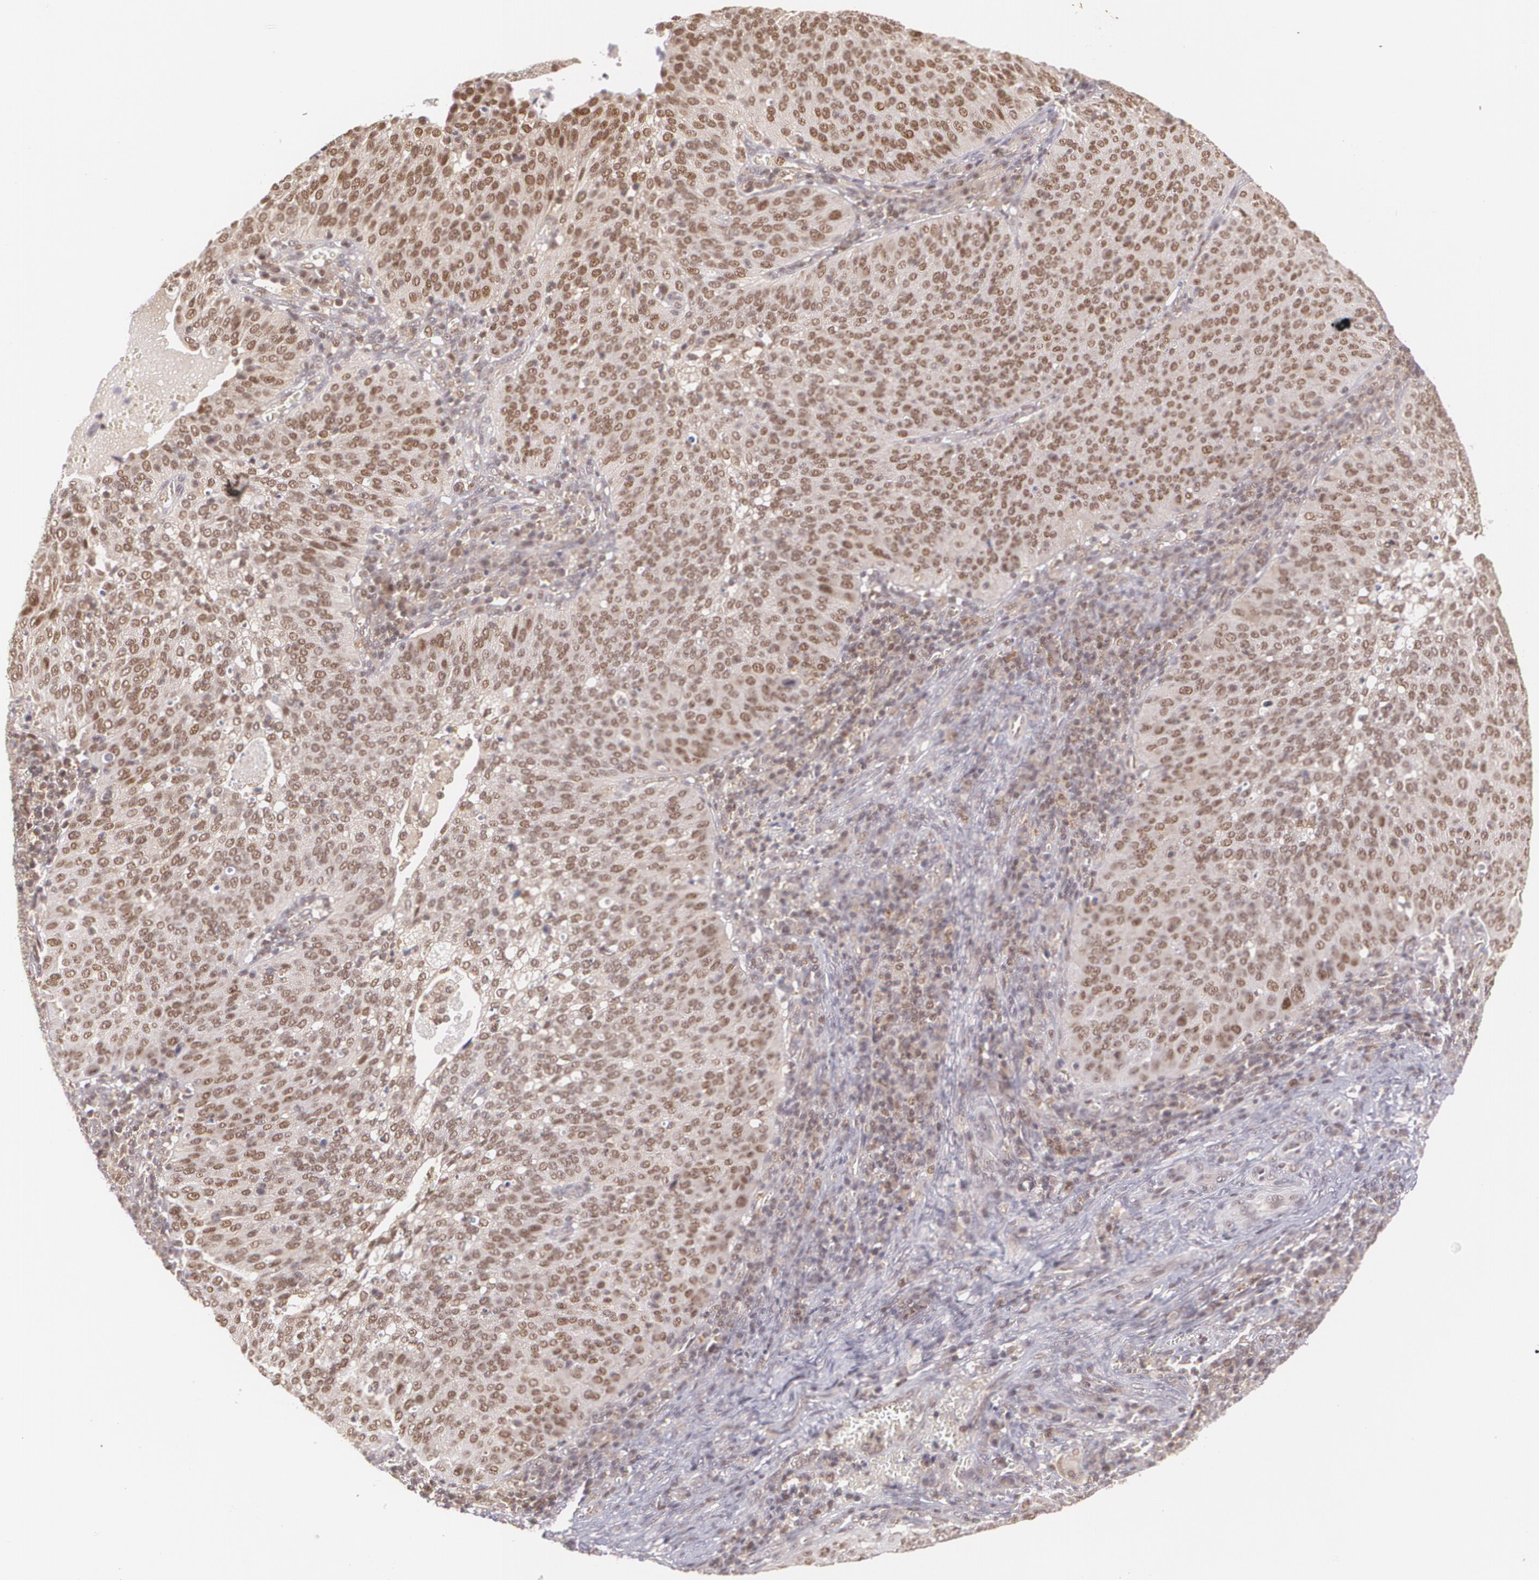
{"staining": {"intensity": "moderate", "quantity": "25%-75%", "location": "nuclear"}, "tissue": "cervical cancer", "cell_type": "Tumor cells", "image_type": "cancer", "snomed": [{"axis": "morphology", "description": "Squamous cell carcinoma, NOS"}, {"axis": "topography", "description": "Cervix"}], "caption": "Immunohistochemistry (IHC) micrograph of human squamous cell carcinoma (cervical) stained for a protein (brown), which shows medium levels of moderate nuclear positivity in approximately 25%-75% of tumor cells.", "gene": "CUL2", "patient": {"sex": "female", "age": 39}}